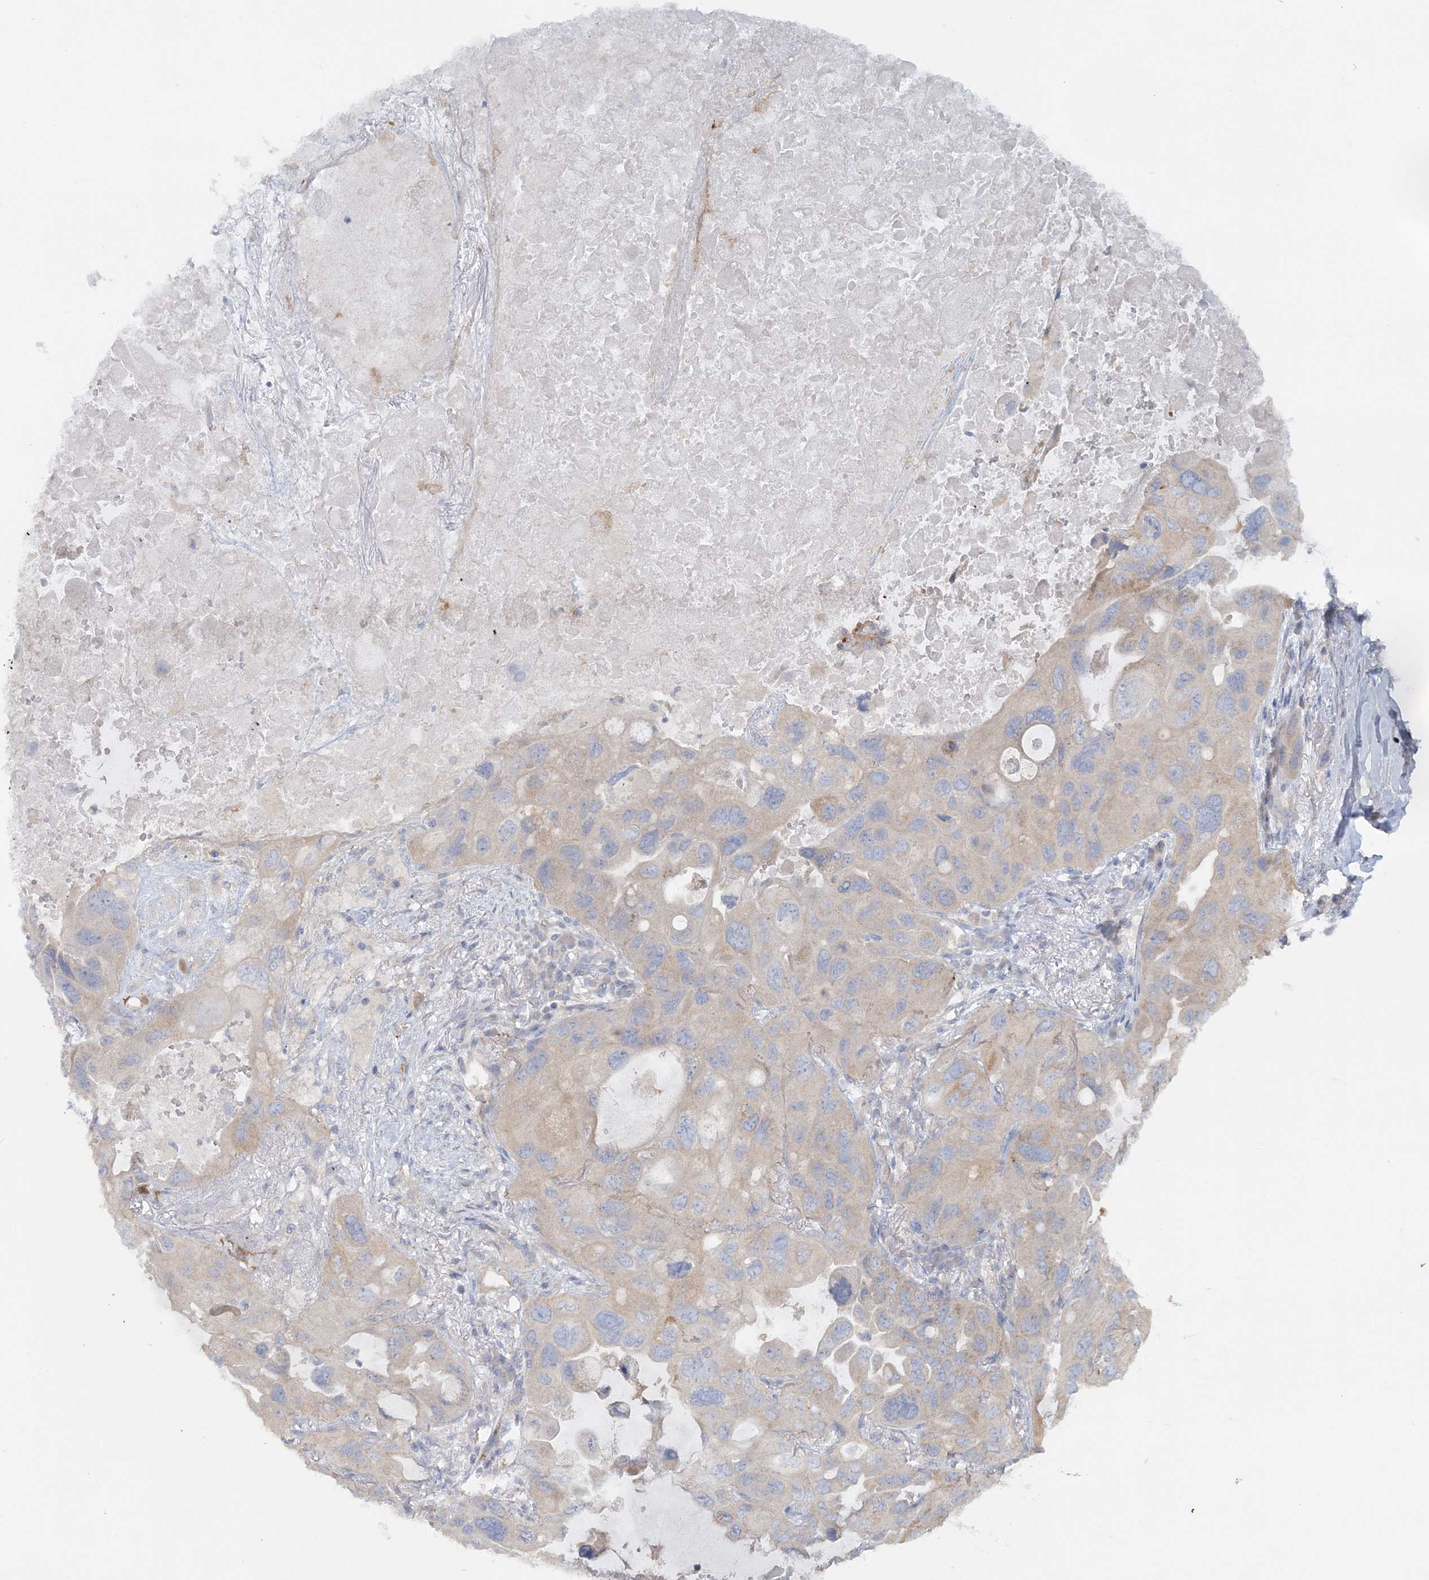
{"staining": {"intensity": "negative", "quantity": "none", "location": "none"}, "tissue": "lung cancer", "cell_type": "Tumor cells", "image_type": "cancer", "snomed": [{"axis": "morphology", "description": "Squamous cell carcinoma, NOS"}, {"axis": "topography", "description": "Lung"}], "caption": "Micrograph shows no significant protein staining in tumor cells of squamous cell carcinoma (lung).", "gene": "TBC1D5", "patient": {"sex": "female", "age": 73}}